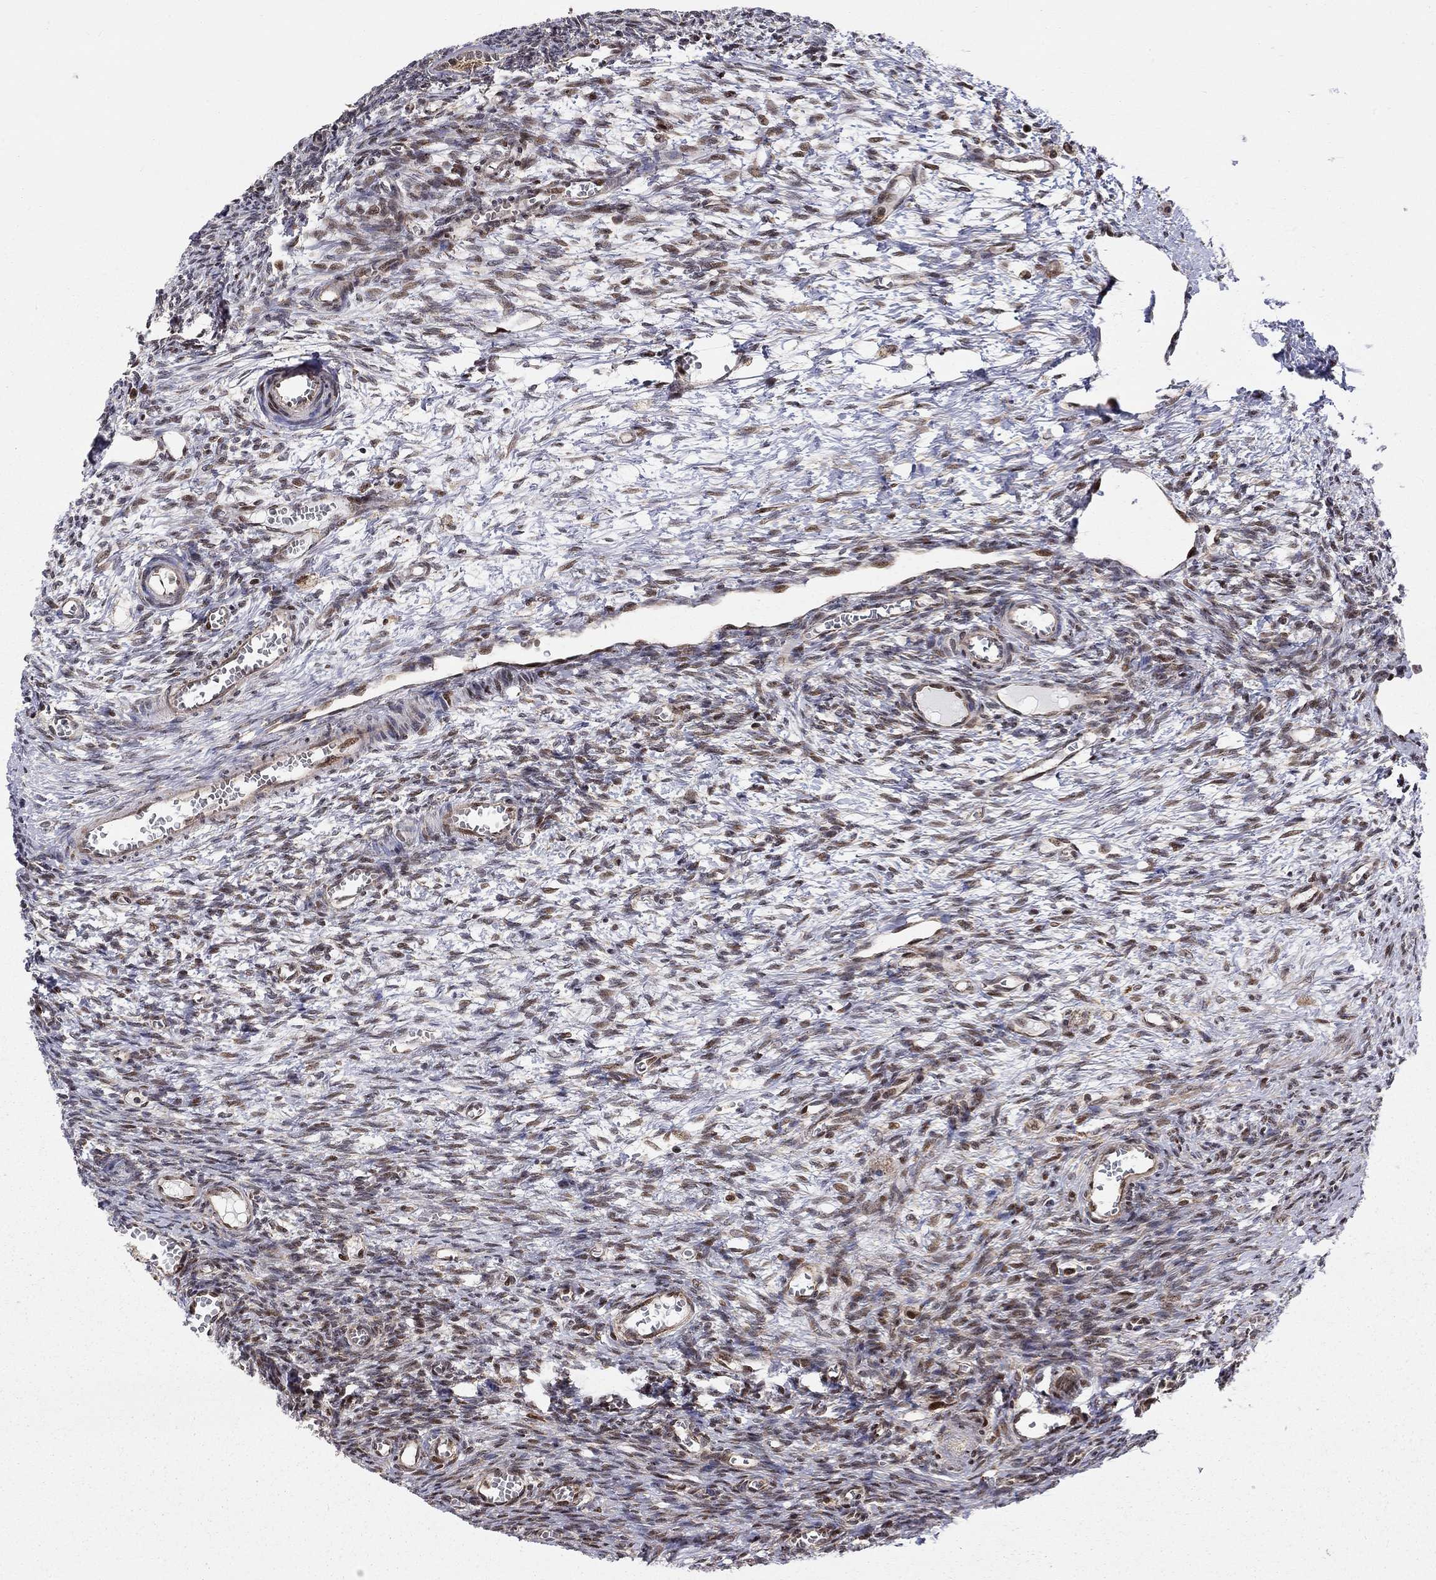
{"staining": {"intensity": "weak", "quantity": "25%-75%", "location": "cytoplasmic/membranous"}, "tissue": "ovary", "cell_type": "Ovarian stroma cells", "image_type": "normal", "snomed": [{"axis": "morphology", "description": "Normal tissue, NOS"}, {"axis": "topography", "description": "Ovary"}], "caption": "High-magnification brightfield microscopy of benign ovary stained with DAB (3,3'-diaminobenzidine) (brown) and counterstained with hematoxylin (blue). ovarian stroma cells exhibit weak cytoplasmic/membranous positivity is identified in approximately25%-75% of cells. (Brightfield microscopy of DAB IHC at high magnification).", "gene": "ELOB", "patient": {"sex": "female", "age": 27}}